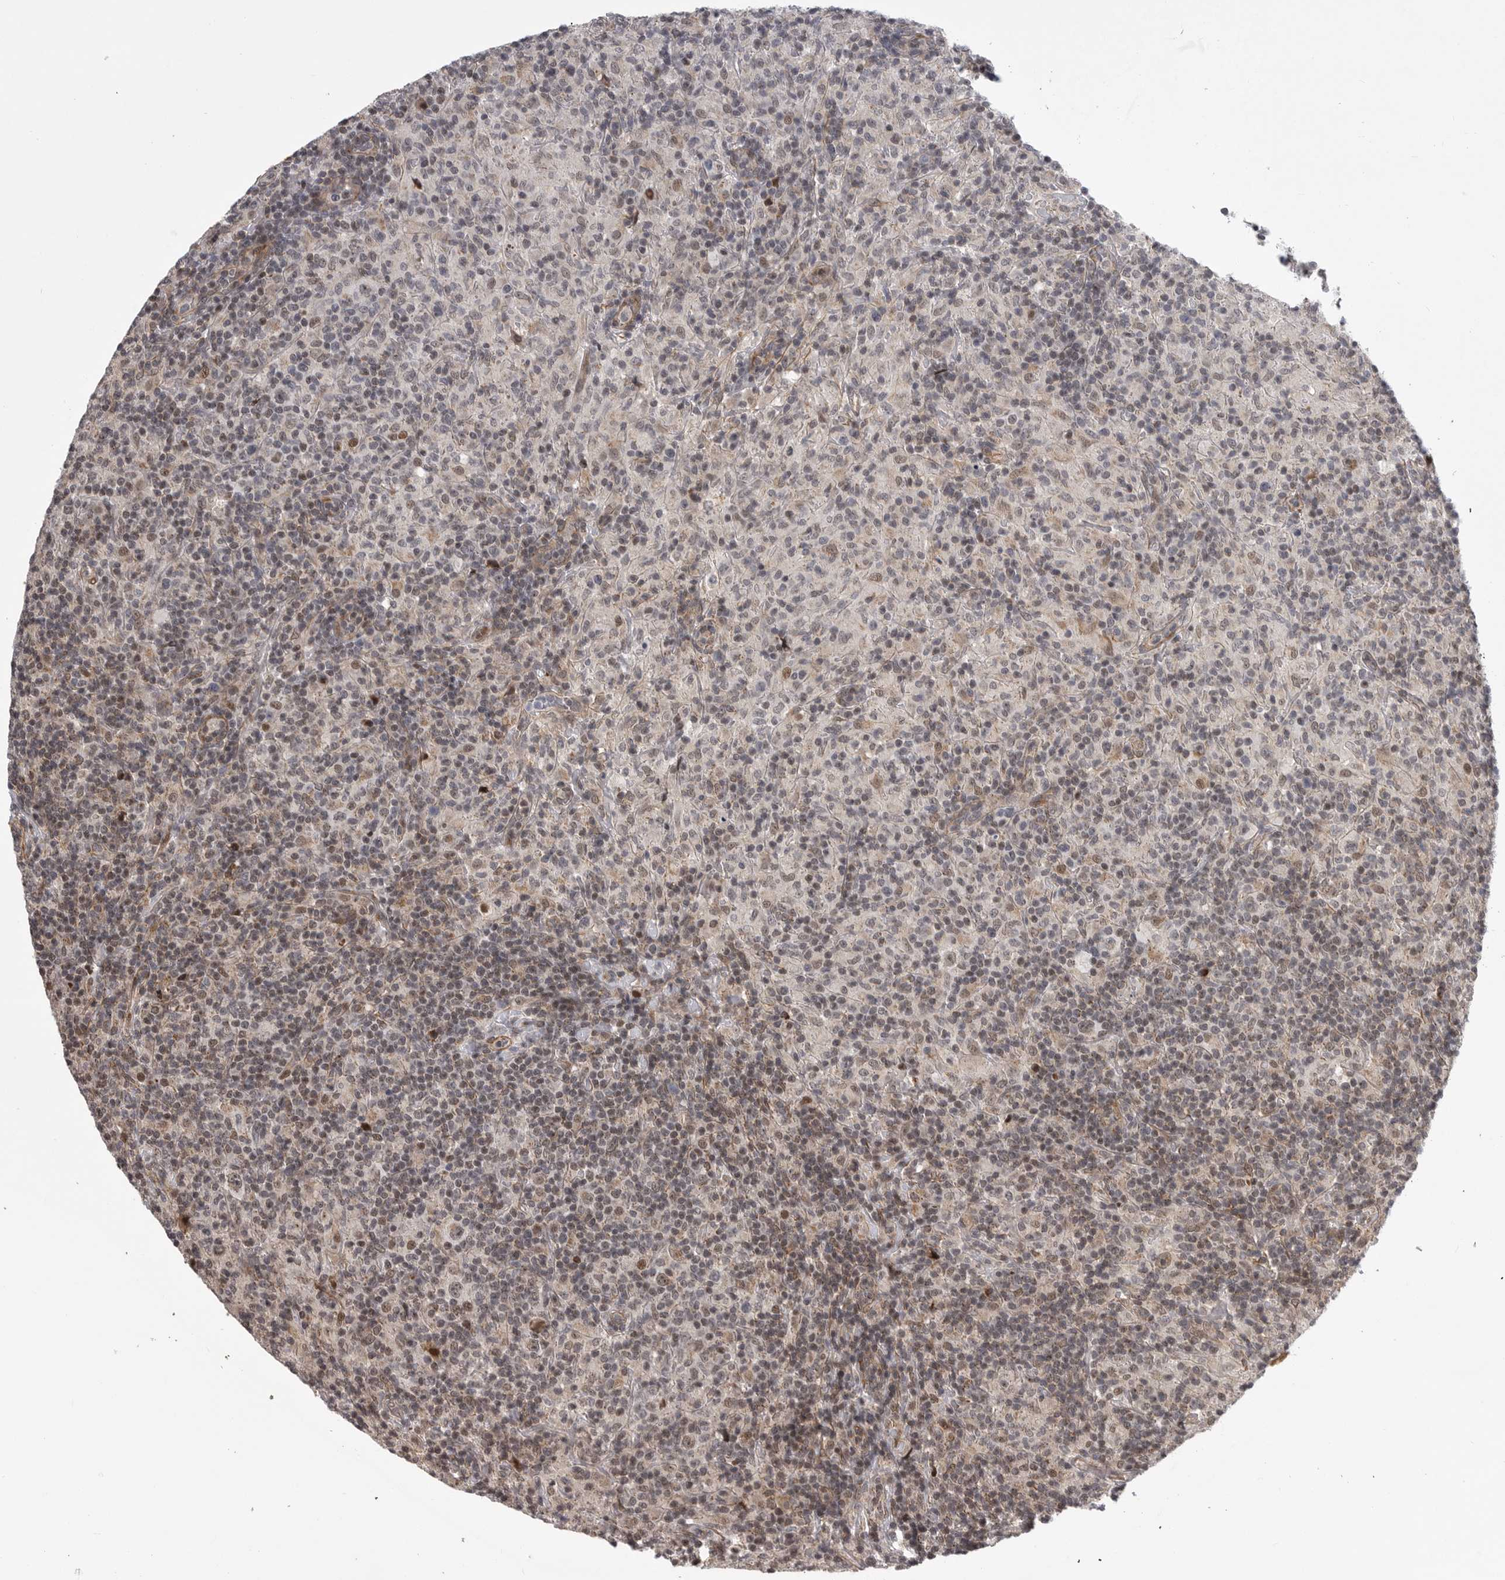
{"staining": {"intensity": "weak", "quantity": "25%-75%", "location": "cytoplasmic/membranous,nuclear"}, "tissue": "lymphoma", "cell_type": "Tumor cells", "image_type": "cancer", "snomed": [{"axis": "morphology", "description": "Hodgkin's disease, NOS"}, {"axis": "topography", "description": "Lymph node"}], "caption": "DAB (3,3'-diaminobenzidine) immunohistochemical staining of human Hodgkin's disease reveals weak cytoplasmic/membranous and nuclear protein staining in approximately 25%-75% of tumor cells.", "gene": "TMPRSS11F", "patient": {"sex": "male", "age": 70}}